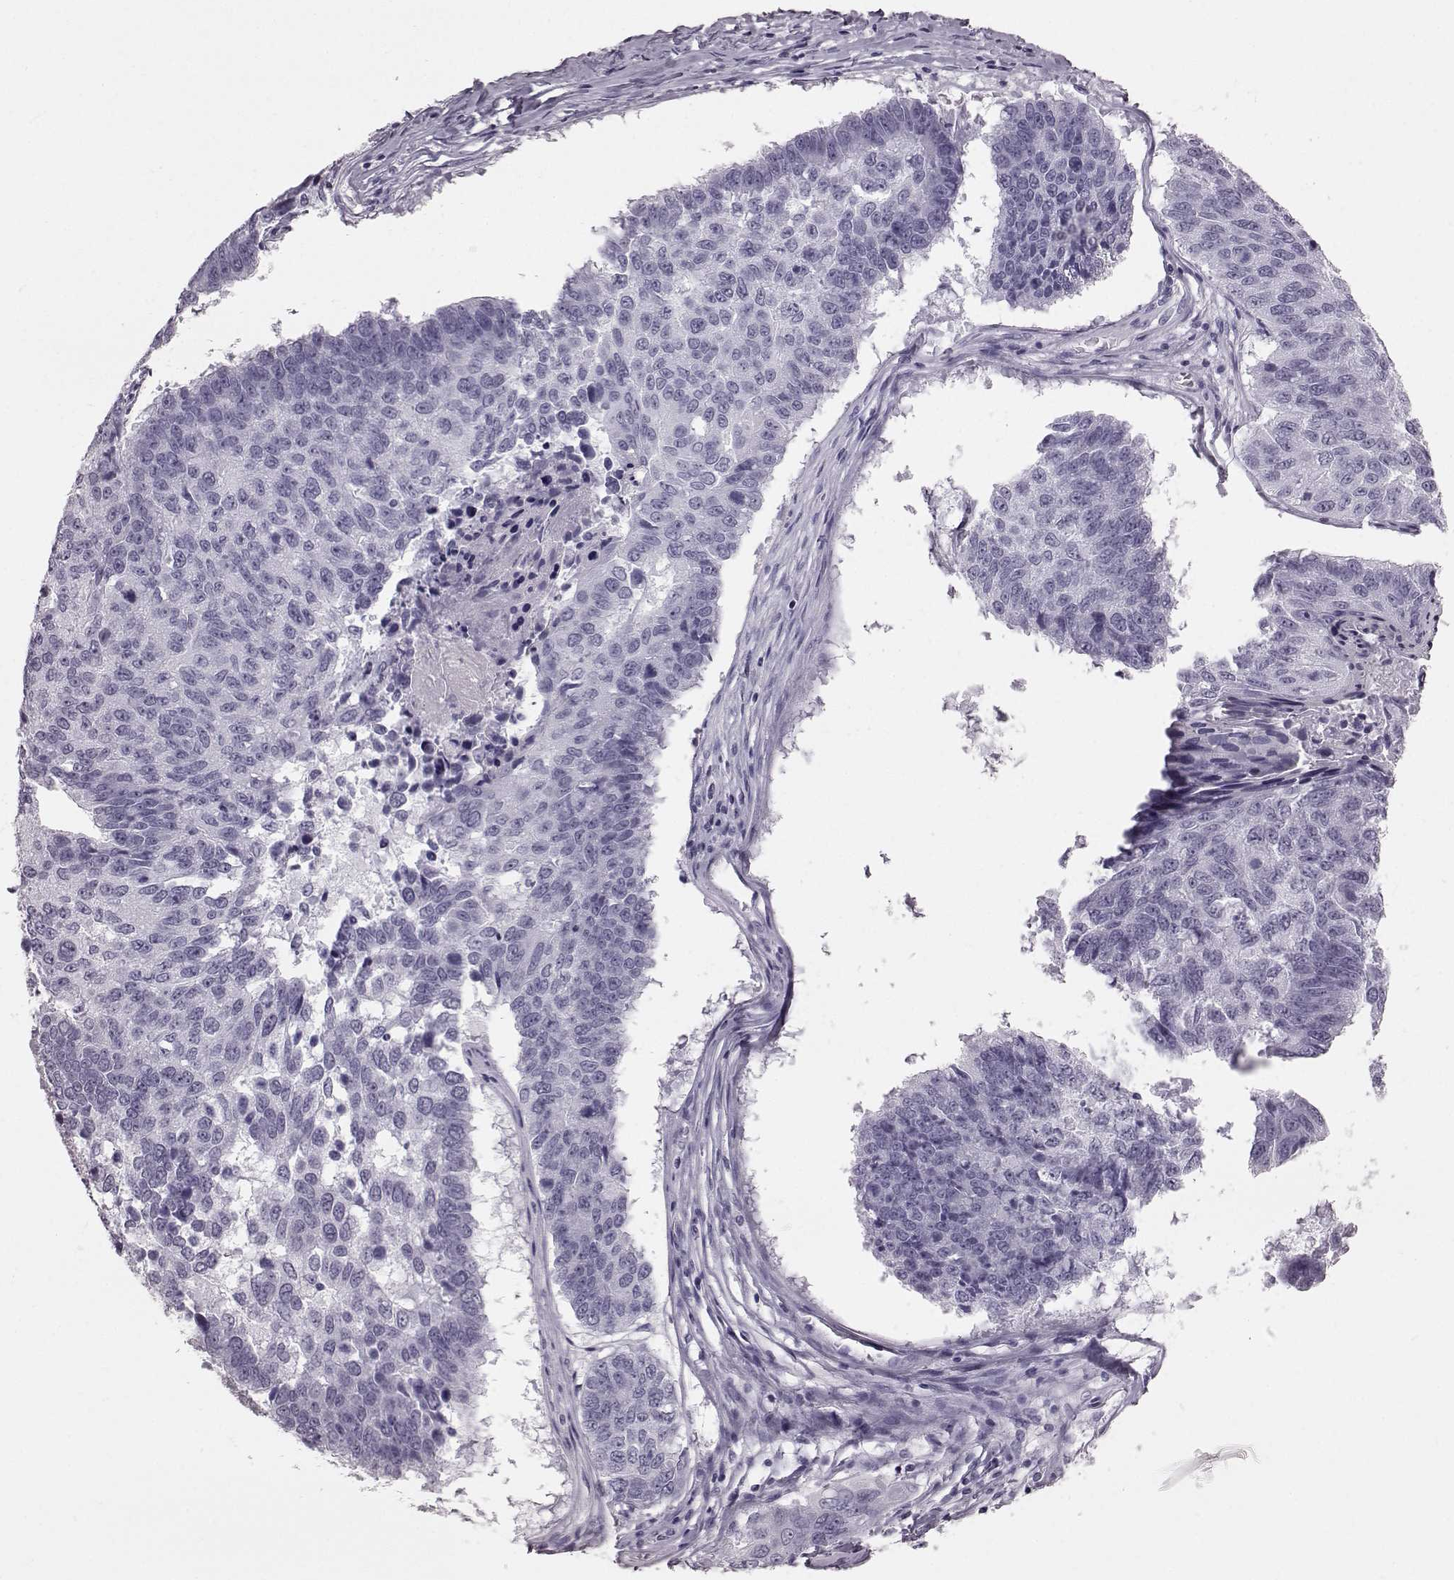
{"staining": {"intensity": "negative", "quantity": "none", "location": "none"}, "tissue": "lung cancer", "cell_type": "Tumor cells", "image_type": "cancer", "snomed": [{"axis": "morphology", "description": "Squamous cell carcinoma, NOS"}, {"axis": "topography", "description": "Lung"}], "caption": "Immunohistochemistry (IHC) of human lung squamous cell carcinoma reveals no positivity in tumor cells.", "gene": "TCHHL1", "patient": {"sex": "male", "age": 73}}